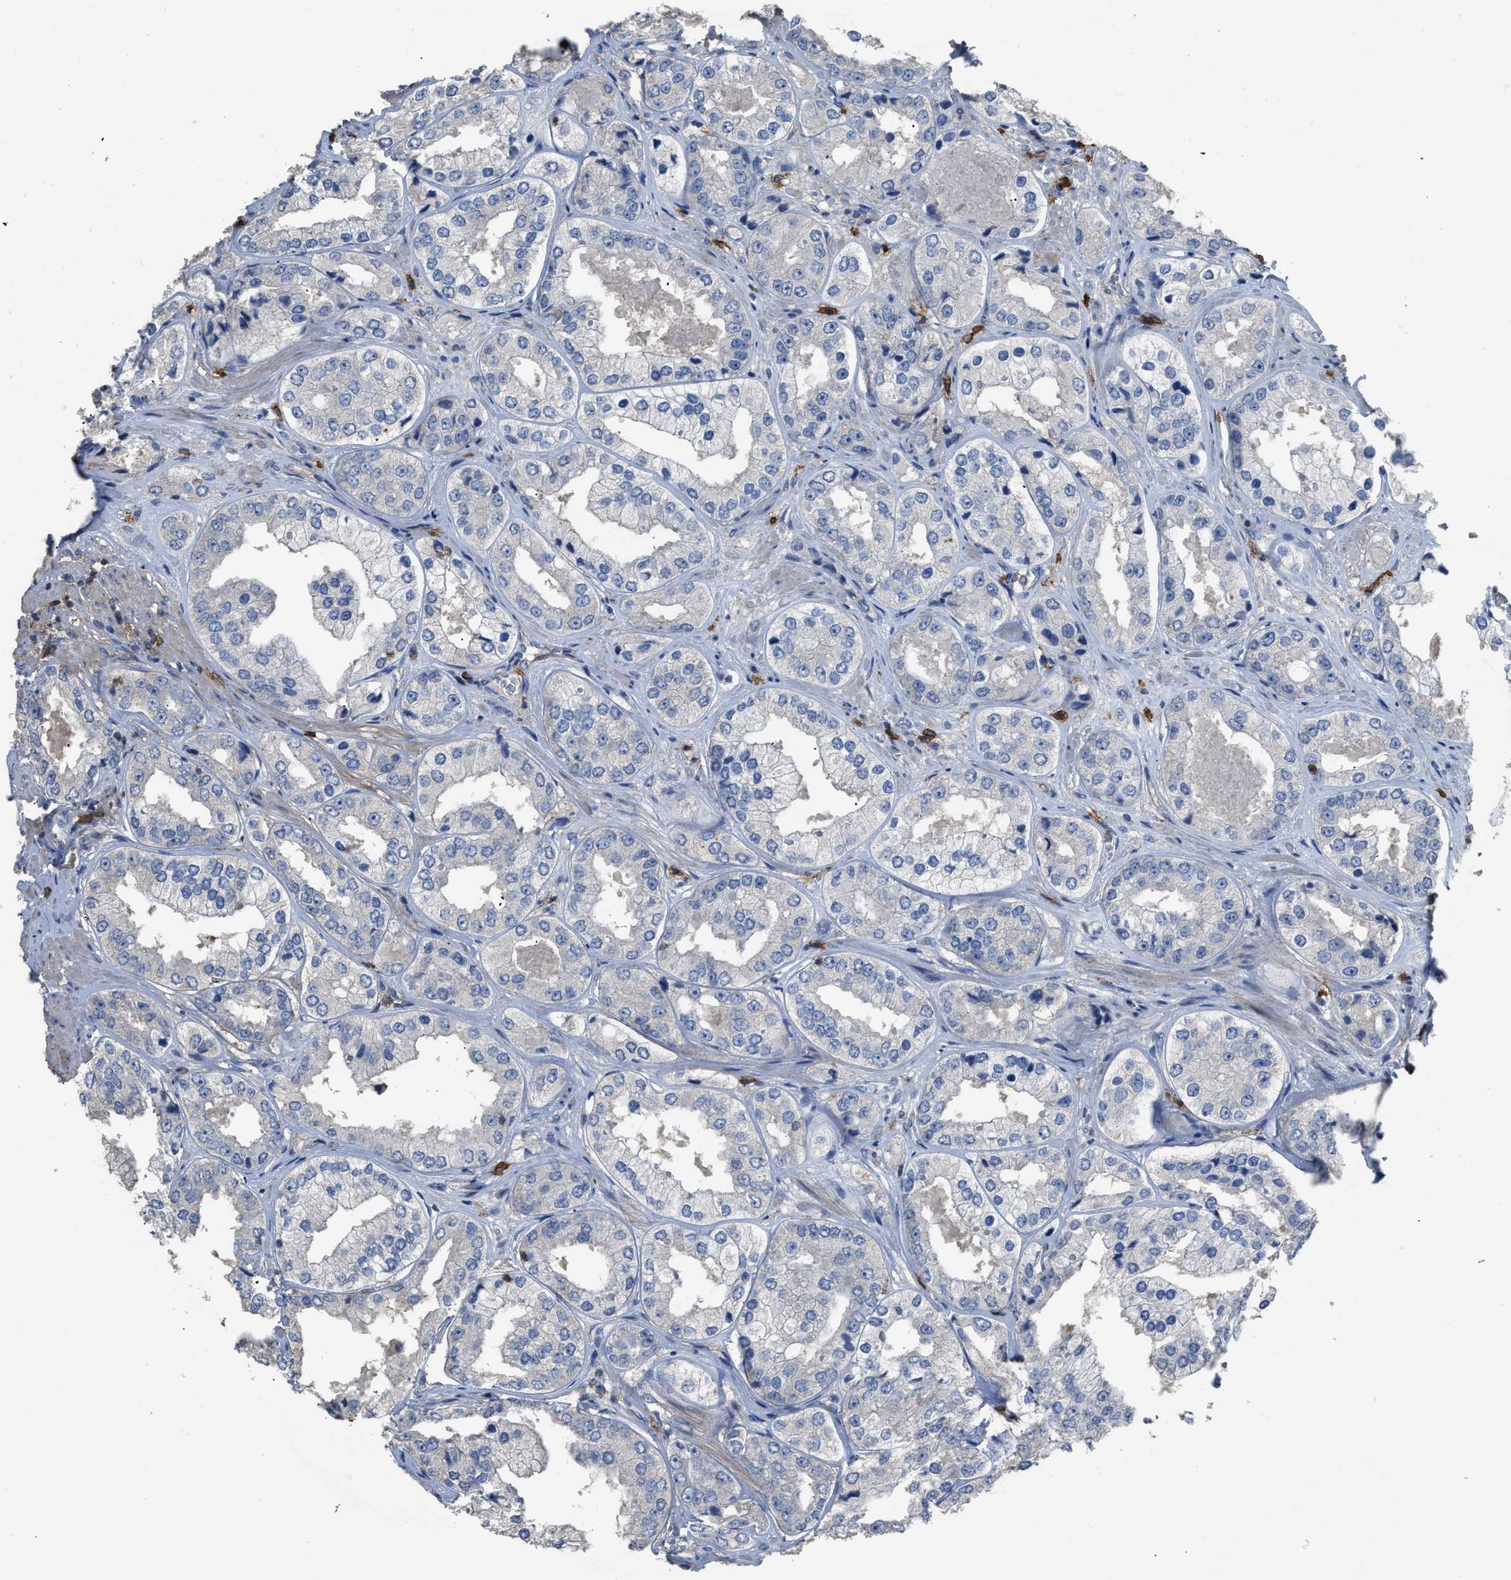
{"staining": {"intensity": "negative", "quantity": "none", "location": "none"}, "tissue": "prostate cancer", "cell_type": "Tumor cells", "image_type": "cancer", "snomed": [{"axis": "morphology", "description": "Adenocarcinoma, High grade"}, {"axis": "topography", "description": "Prostate"}], "caption": "Immunohistochemistry image of prostate cancer (adenocarcinoma (high-grade)) stained for a protein (brown), which displays no positivity in tumor cells.", "gene": "OR51E1", "patient": {"sex": "male", "age": 61}}